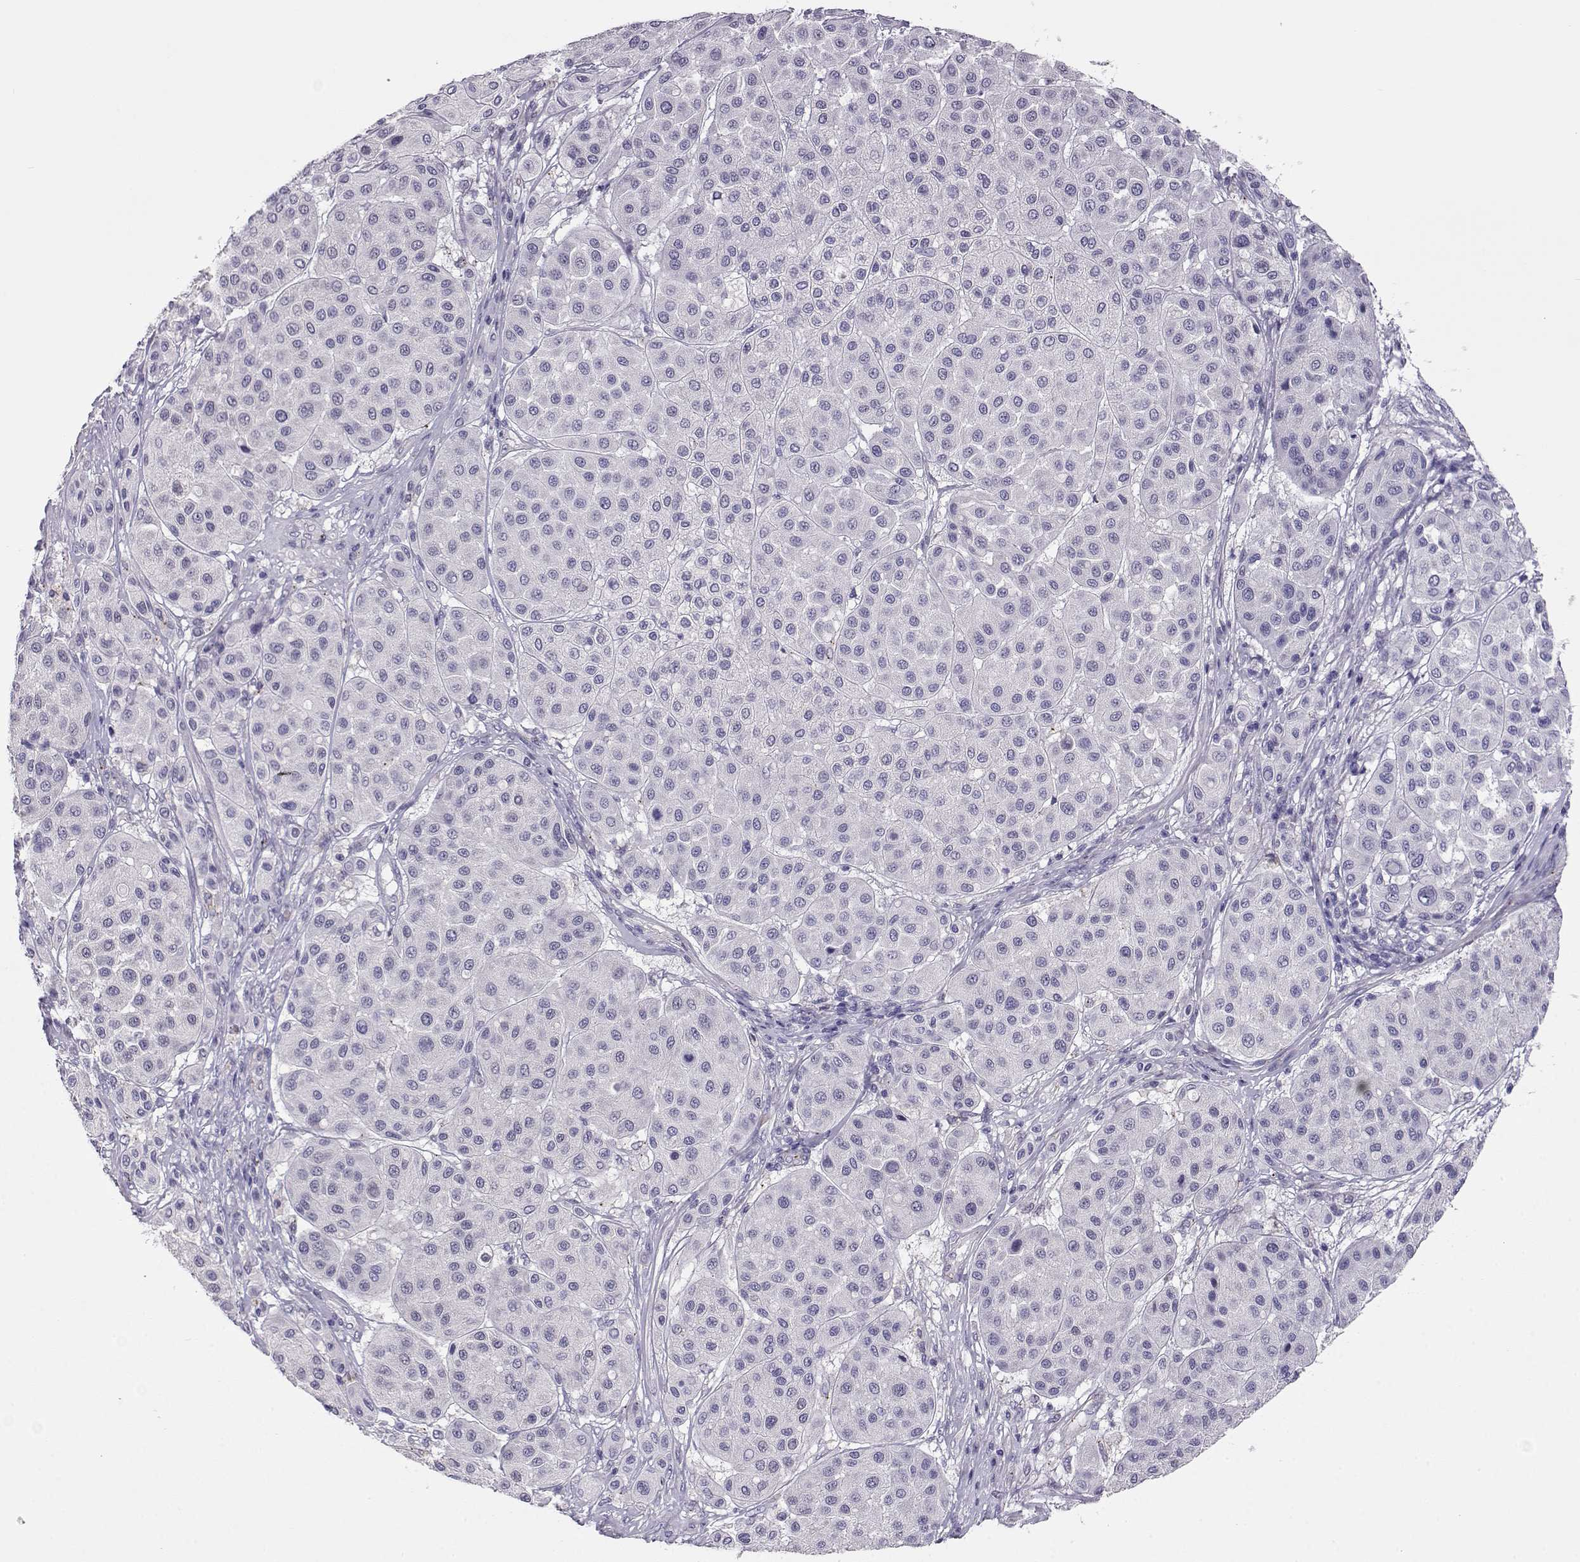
{"staining": {"intensity": "negative", "quantity": "none", "location": "none"}, "tissue": "melanoma", "cell_type": "Tumor cells", "image_type": "cancer", "snomed": [{"axis": "morphology", "description": "Malignant melanoma, Metastatic site"}, {"axis": "topography", "description": "Smooth muscle"}], "caption": "High power microscopy micrograph of an IHC image of malignant melanoma (metastatic site), revealing no significant expression in tumor cells.", "gene": "ENDOU", "patient": {"sex": "male", "age": 41}}